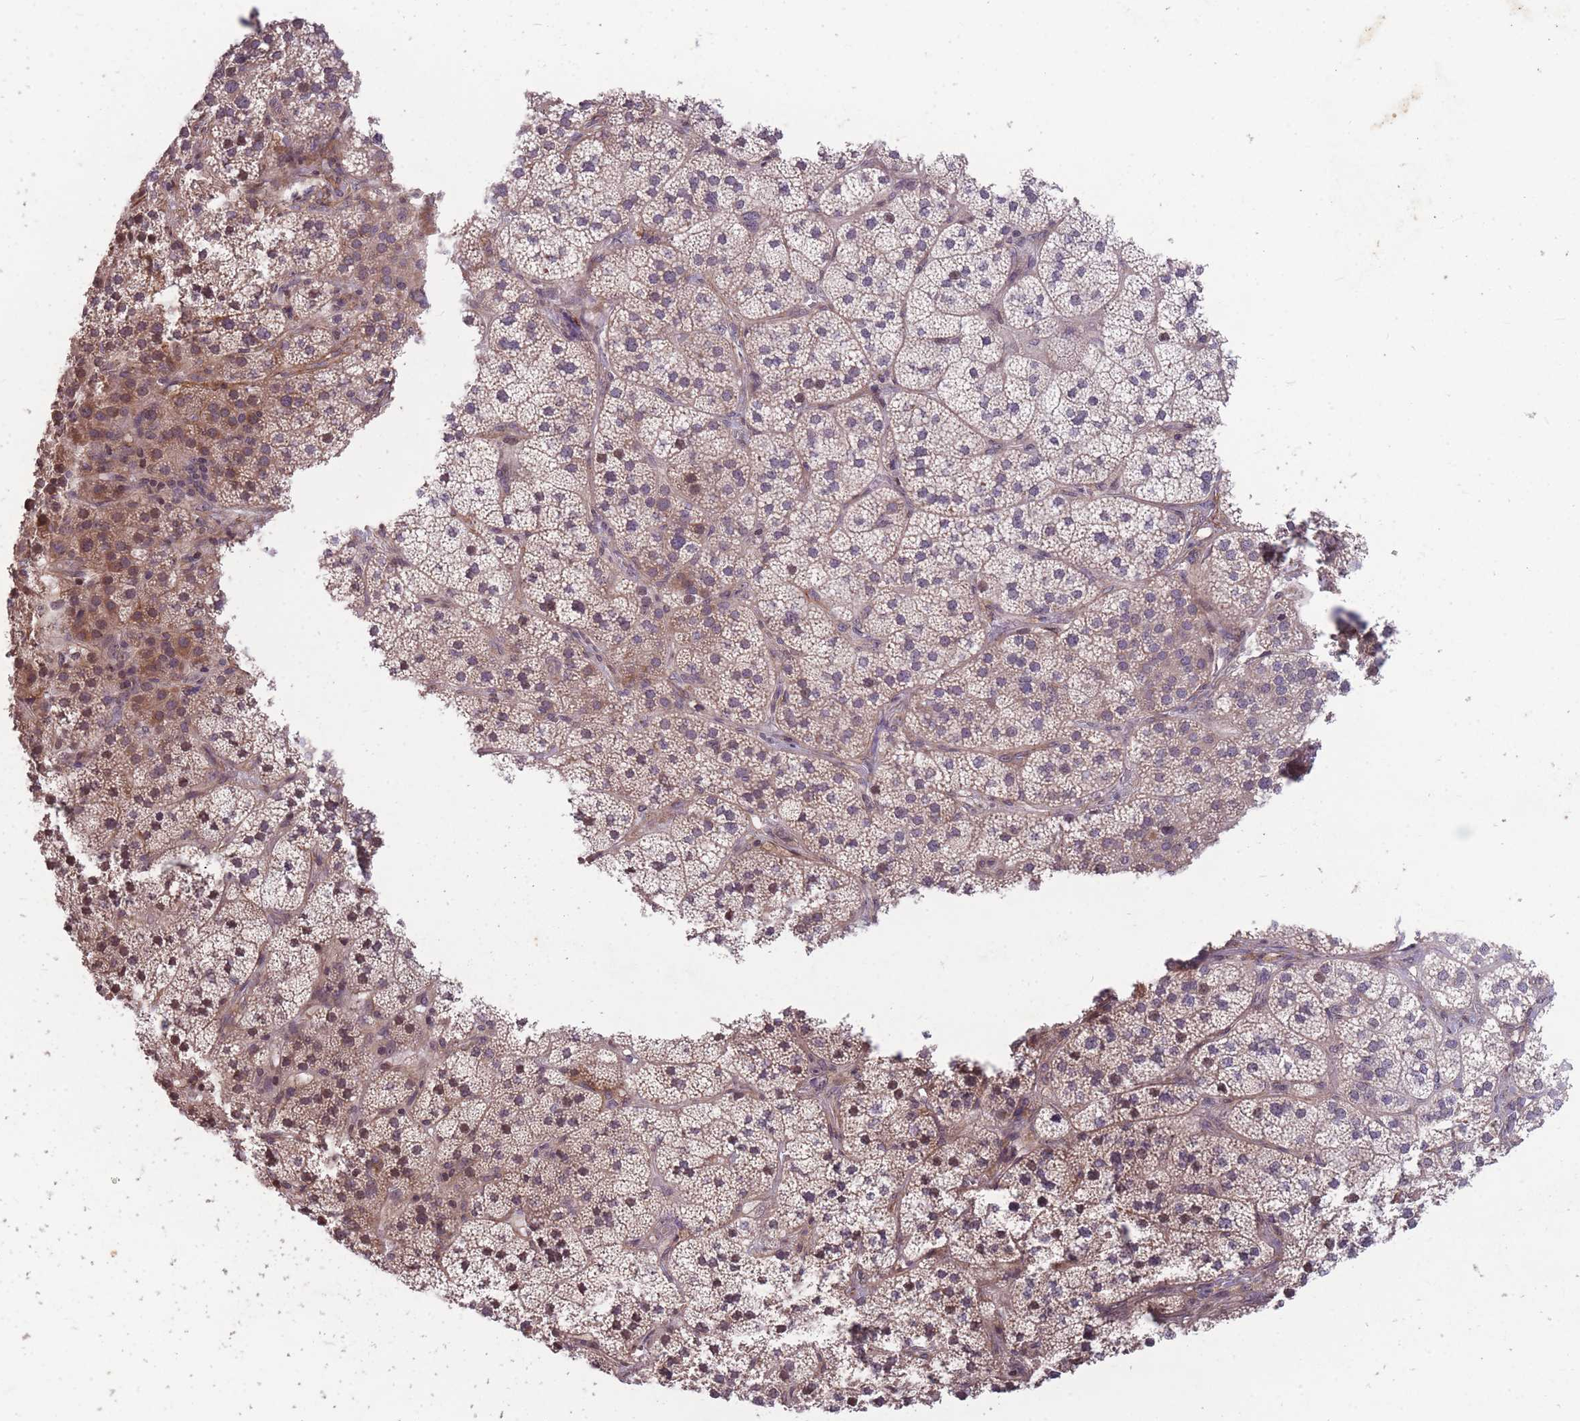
{"staining": {"intensity": "moderate", "quantity": "25%-75%", "location": "cytoplasmic/membranous,nuclear"}, "tissue": "adrenal gland", "cell_type": "Glandular cells", "image_type": "normal", "snomed": [{"axis": "morphology", "description": "Normal tissue, NOS"}, {"axis": "topography", "description": "Adrenal gland"}], "caption": "Immunohistochemistry (DAB (3,3'-diaminobenzidine)) staining of unremarkable human adrenal gland exhibits moderate cytoplasmic/membranous,nuclear protein expression in about 25%-75% of glandular cells. (DAB IHC, brown staining for protein, blue staining for nuclei).", "gene": "GGT5", "patient": {"sex": "female", "age": 58}}